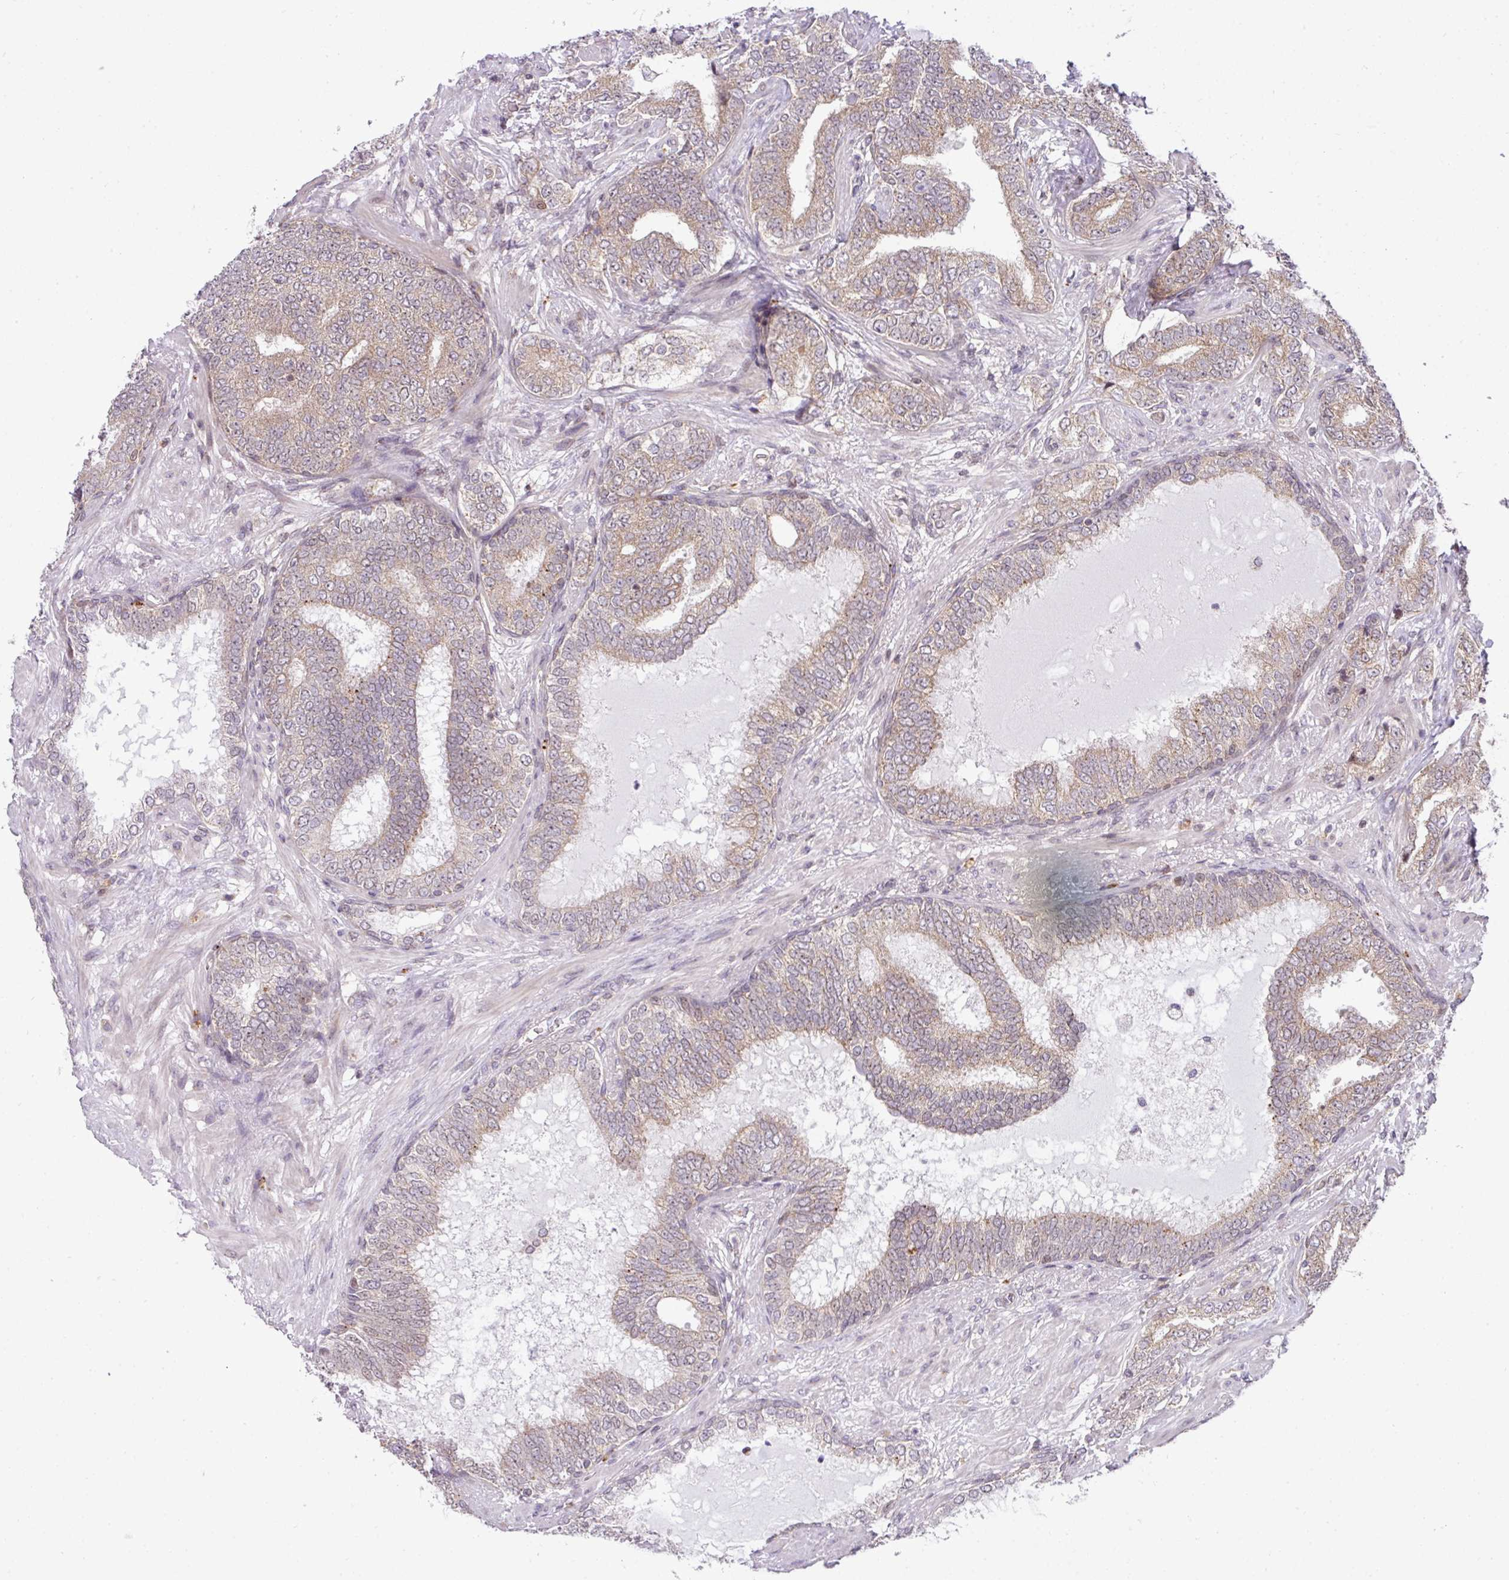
{"staining": {"intensity": "moderate", "quantity": "25%-75%", "location": "cytoplasmic/membranous"}, "tissue": "prostate cancer", "cell_type": "Tumor cells", "image_type": "cancer", "snomed": [{"axis": "morphology", "description": "Adenocarcinoma, High grade"}, {"axis": "topography", "description": "Prostate"}], "caption": "Protein staining demonstrates moderate cytoplasmic/membranous staining in about 25%-75% of tumor cells in prostate cancer (adenocarcinoma (high-grade)).", "gene": "PLK1", "patient": {"sex": "male", "age": 72}}